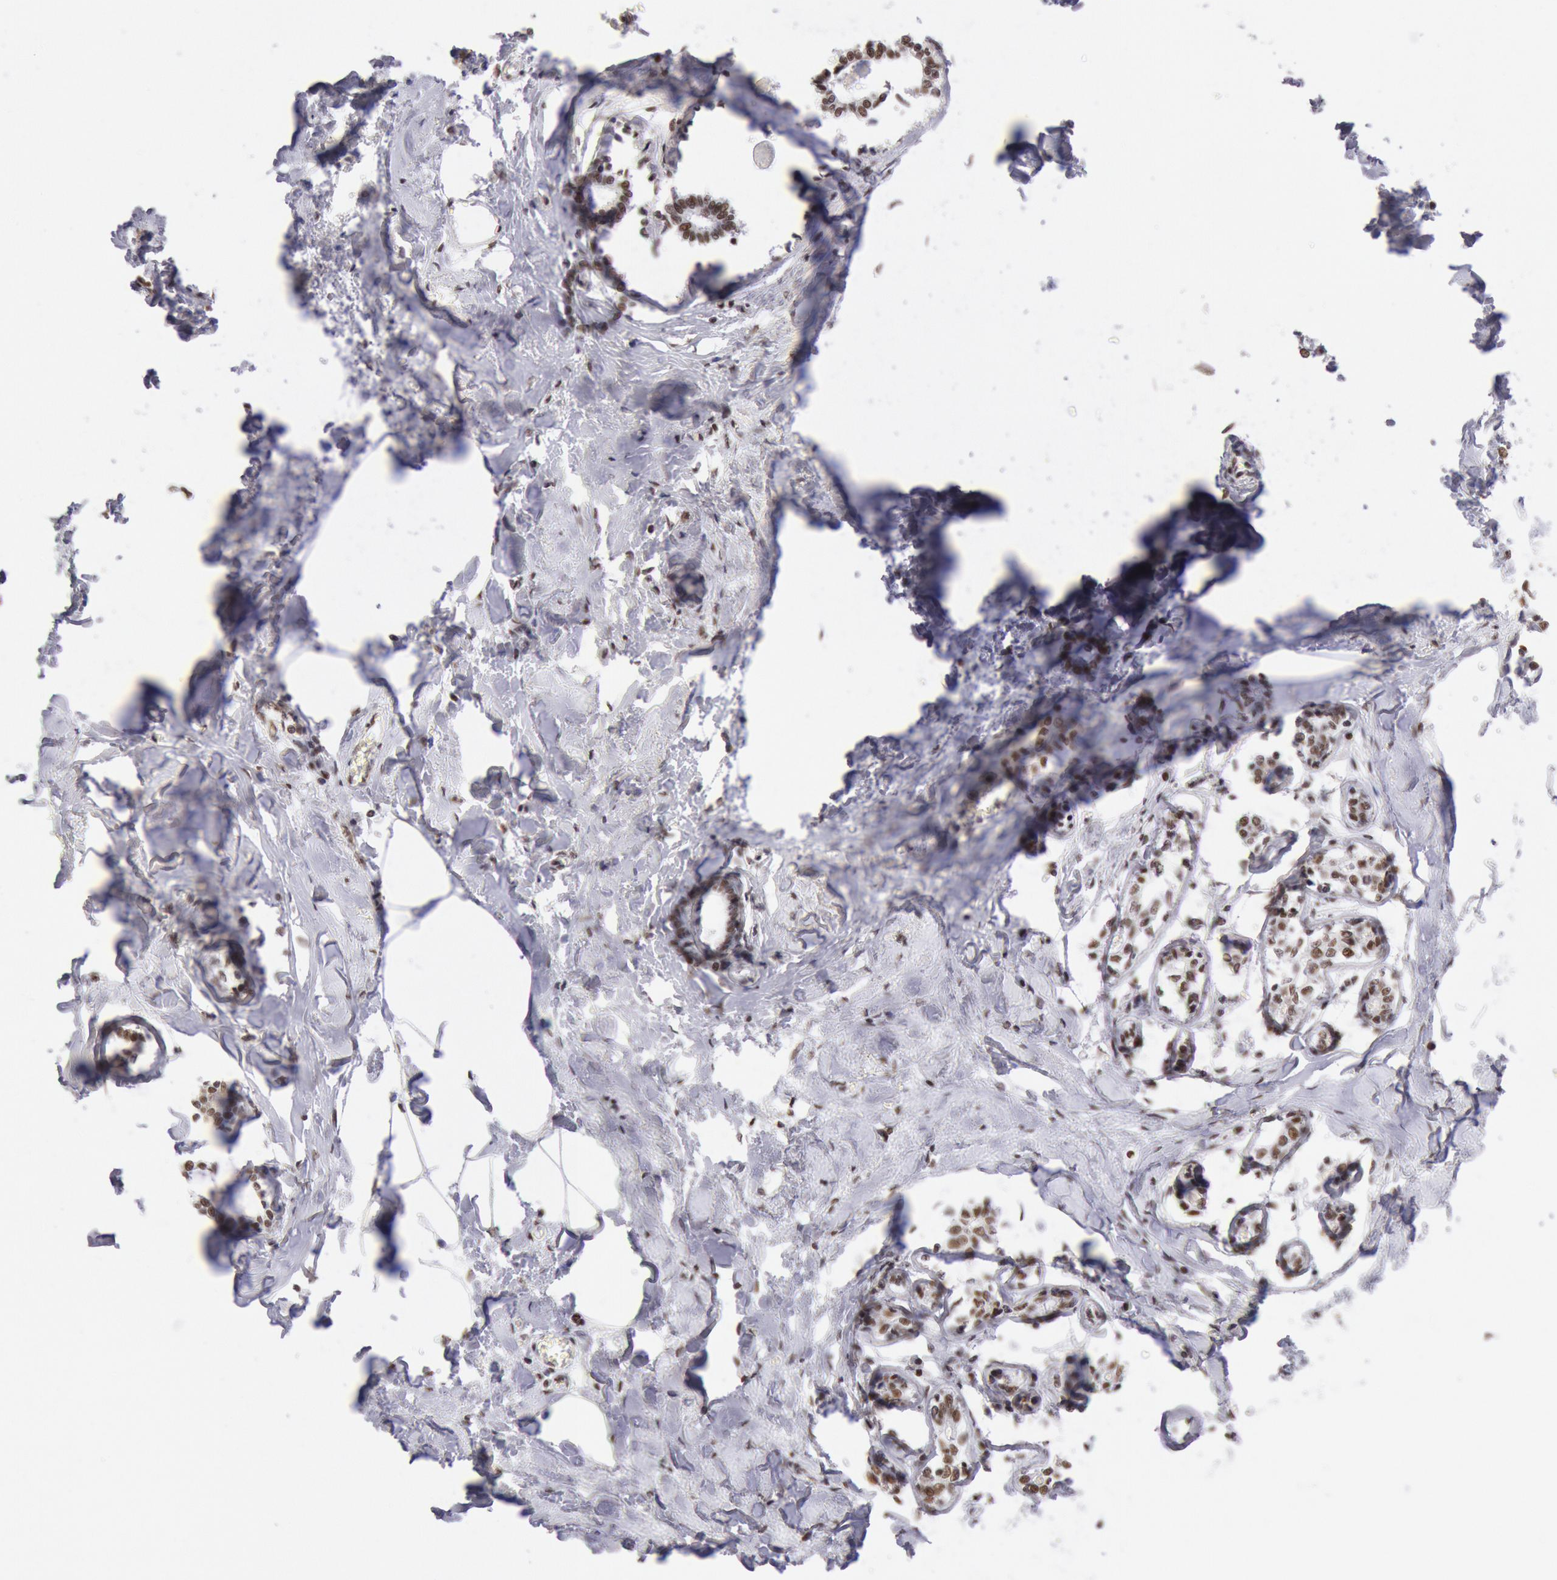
{"staining": {"intensity": "moderate", "quantity": ">75%", "location": "nuclear"}, "tissue": "breast cancer", "cell_type": "Tumor cells", "image_type": "cancer", "snomed": [{"axis": "morphology", "description": "Lobular carcinoma"}, {"axis": "topography", "description": "Breast"}], "caption": "Immunohistochemistry (IHC) micrograph of breast lobular carcinoma stained for a protein (brown), which demonstrates medium levels of moderate nuclear staining in approximately >75% of tumor cells.", "gene": "SNRPD3", "patient": {"sex": "female", "age": 51}}